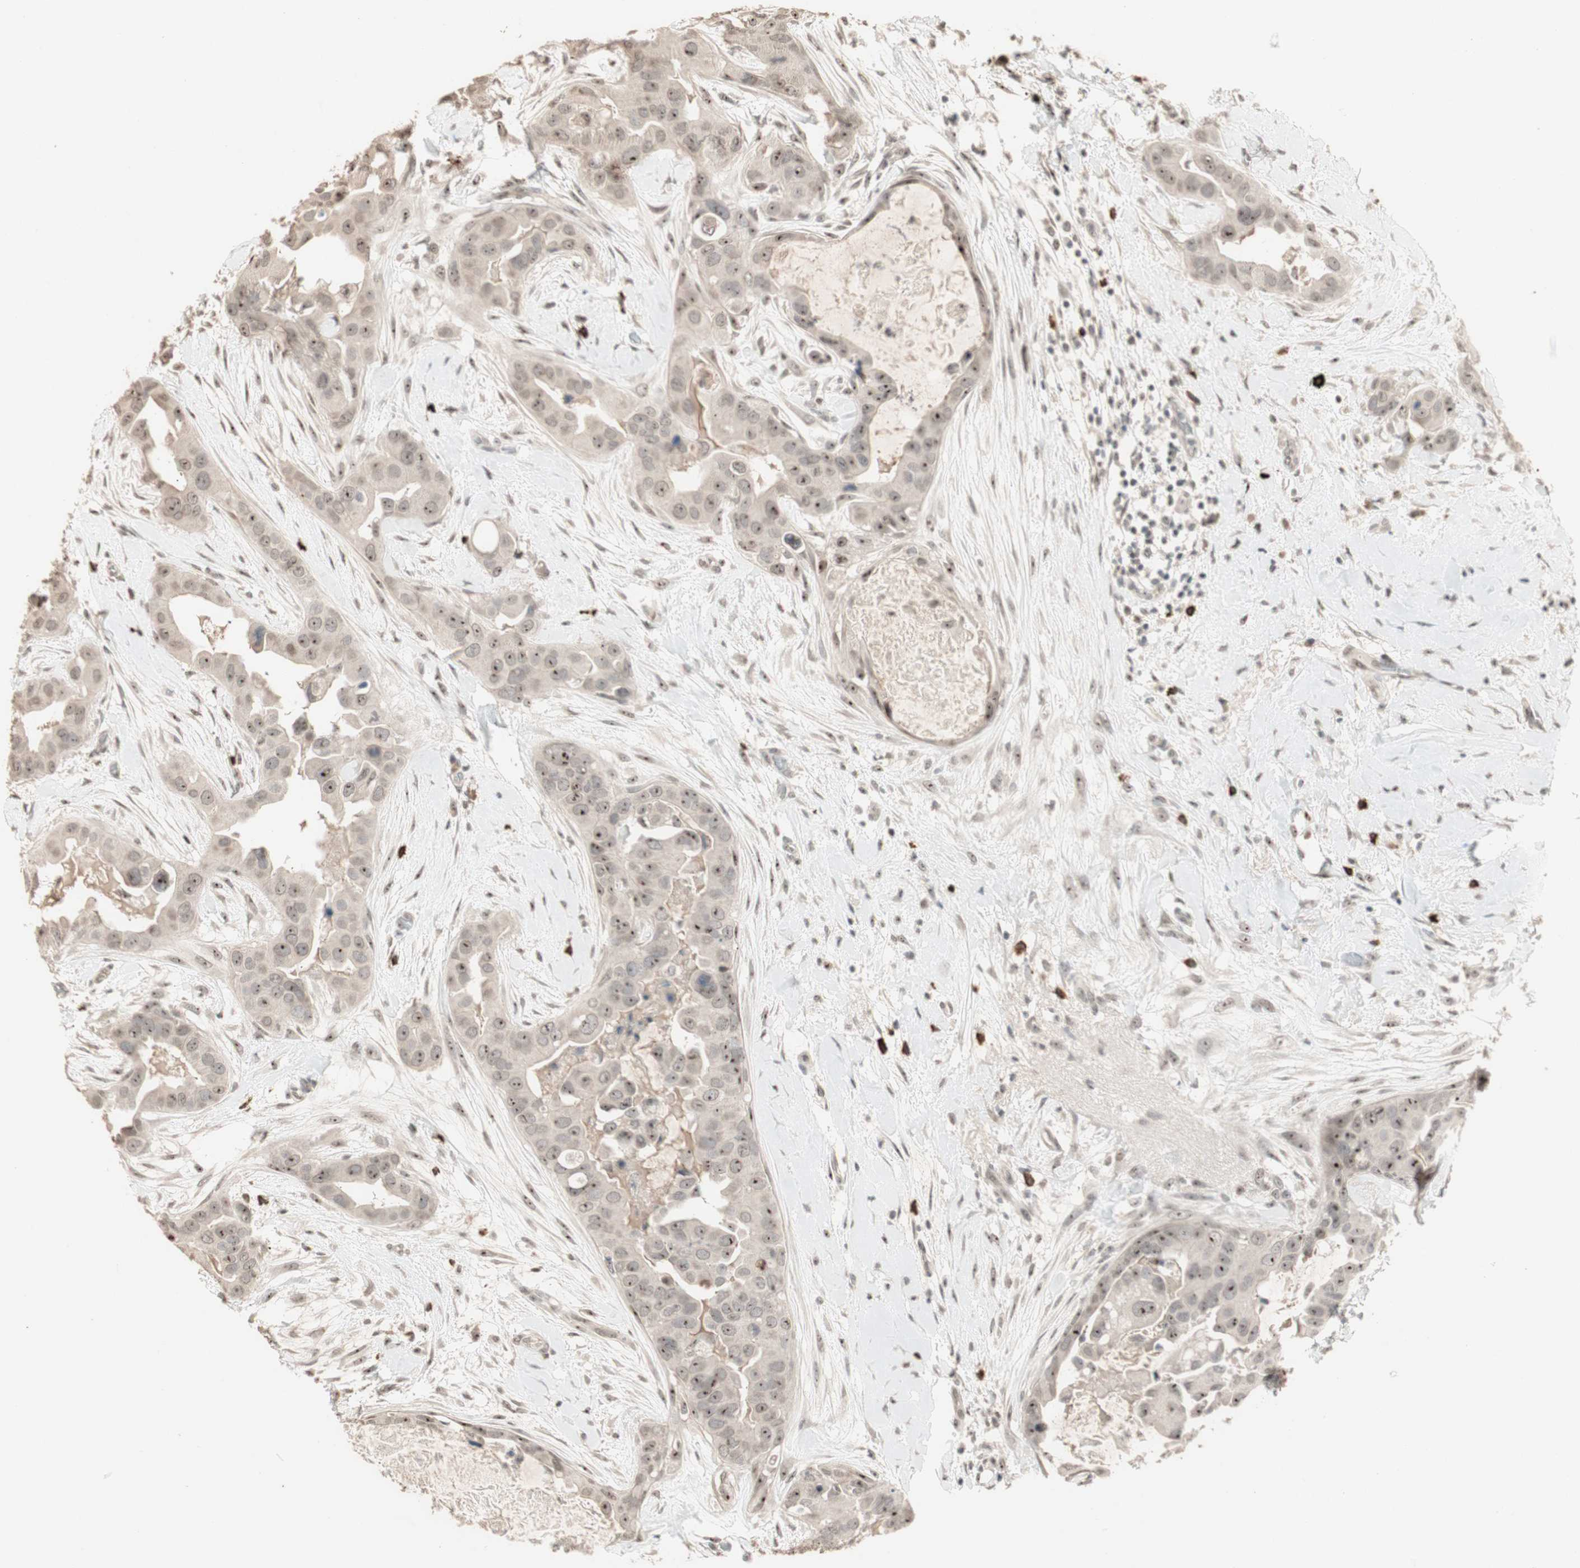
{"staining": {"intensity": "moderate", "quantity": "25%-75%", "location": "nuclear"}, "tissue": "breast cancer", "cell_type": "Tumor cells", "image_type": "cancer", "snomed": [{"axis": "morphology", "description": "Duct carcinoma"}, {"axis": "topography", "description": "Breast"}], "caption": "Immunohistochemical staining of breast cancer (invasive ductal carcinoma) displays medium levels of moderate nuclear positivity in approximately 25%-75% of tumor cells. Nuclei are stained in blue.", "gene": "ETV4", "patient": {"sex": "female", "age": 40}}